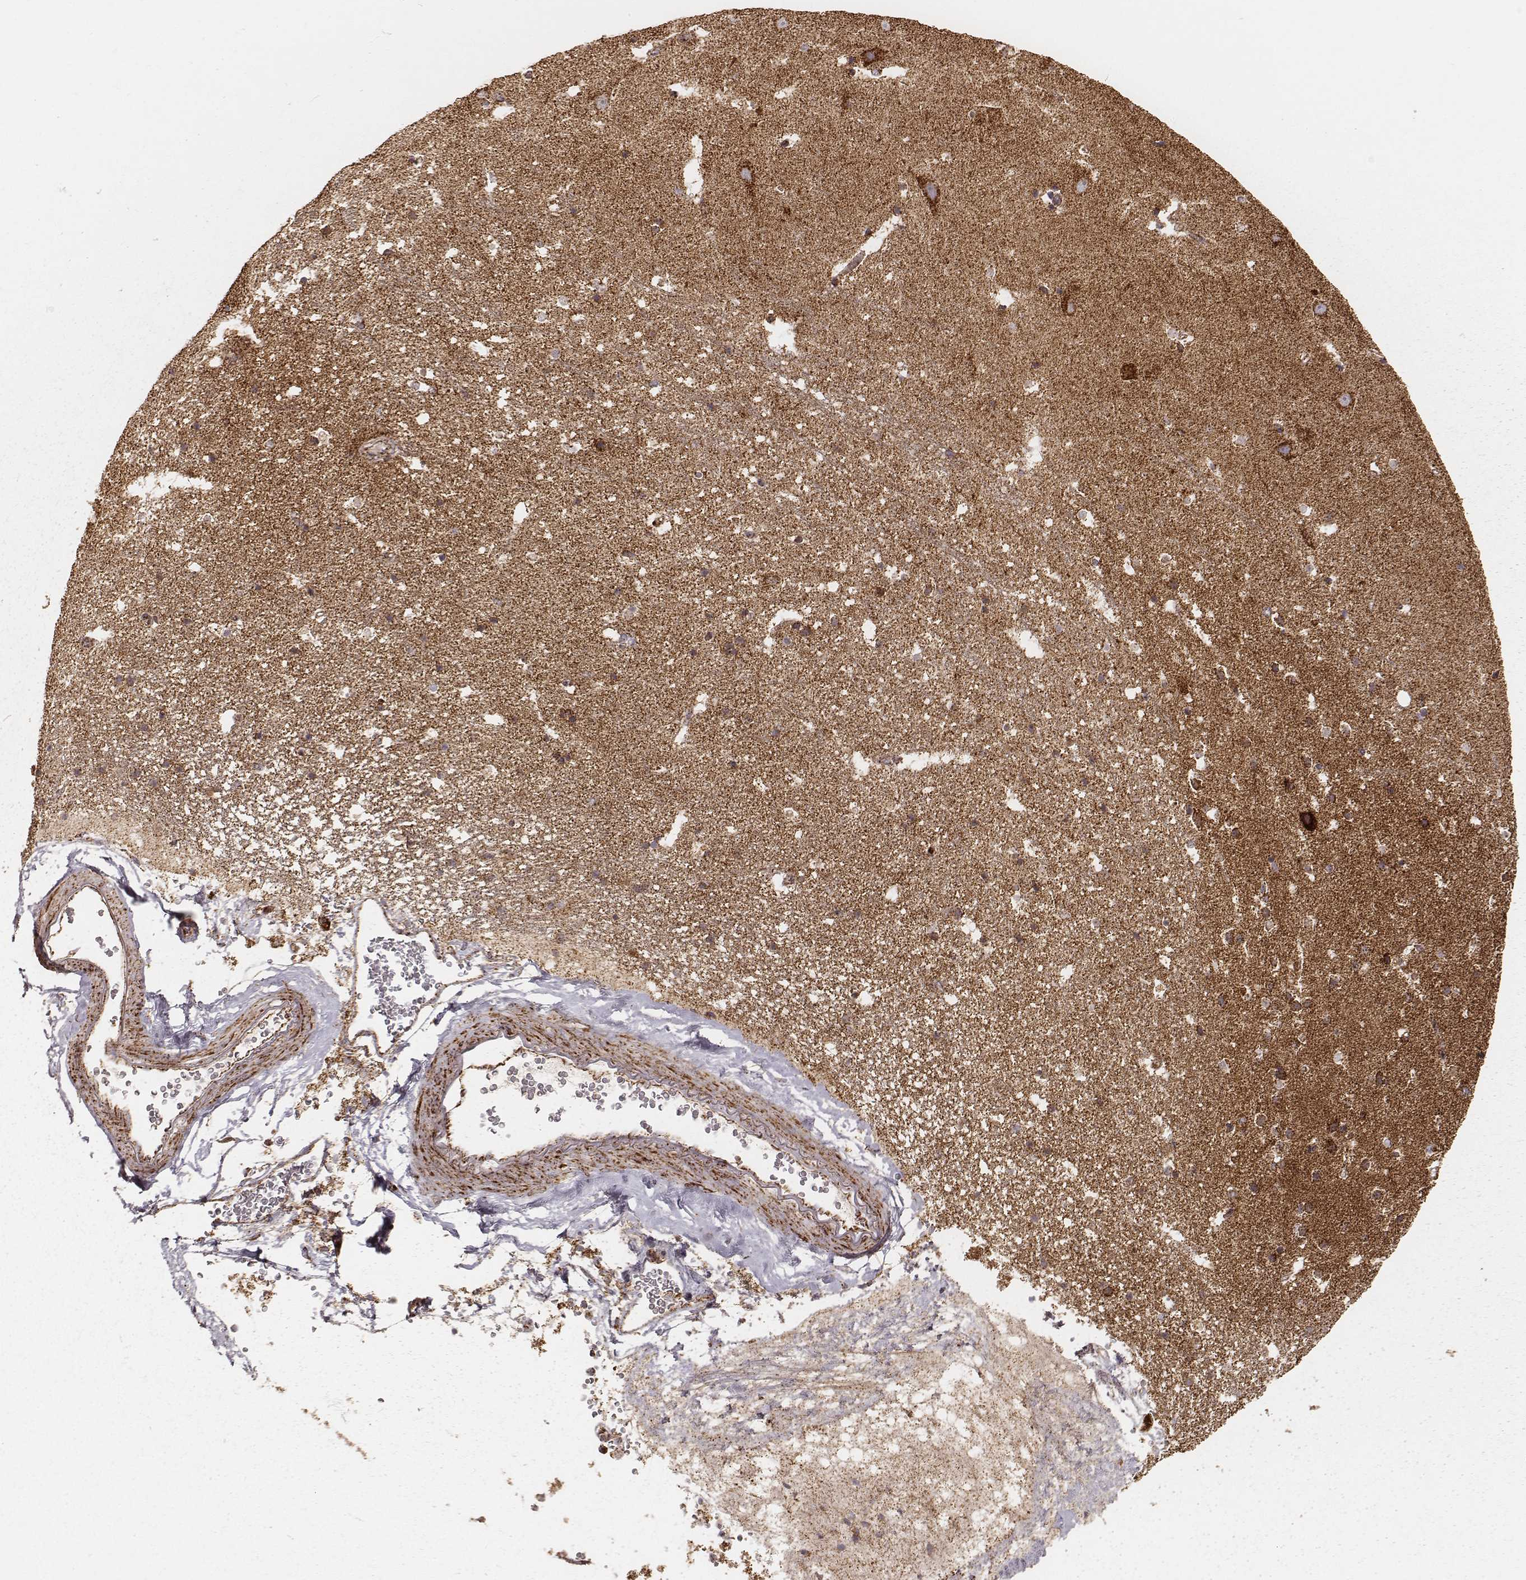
{"staining": {"intensity": "moderate", "quantity": ">75%", "location": "cytoplasmic/membranous"}, "tissue": "hippocampus", "cell_type": "Glial cells", "image_type": "normal", "snomed": [{"axis": "morphology", "description": "Normal tissue, NOS"}, {"axis": "topography", "description": "Hippocampus"}], "caption": "The immunohistochemical stain labels moderate cytoplasmic/membranous expression in glial cells of normal hippocampus. (DAB (3,3'-diaminobenzidine) = brown stain, brightfield microscopy at high magnification).", "gene": "CS", "patient": {"sex": "male", "age": 44}}